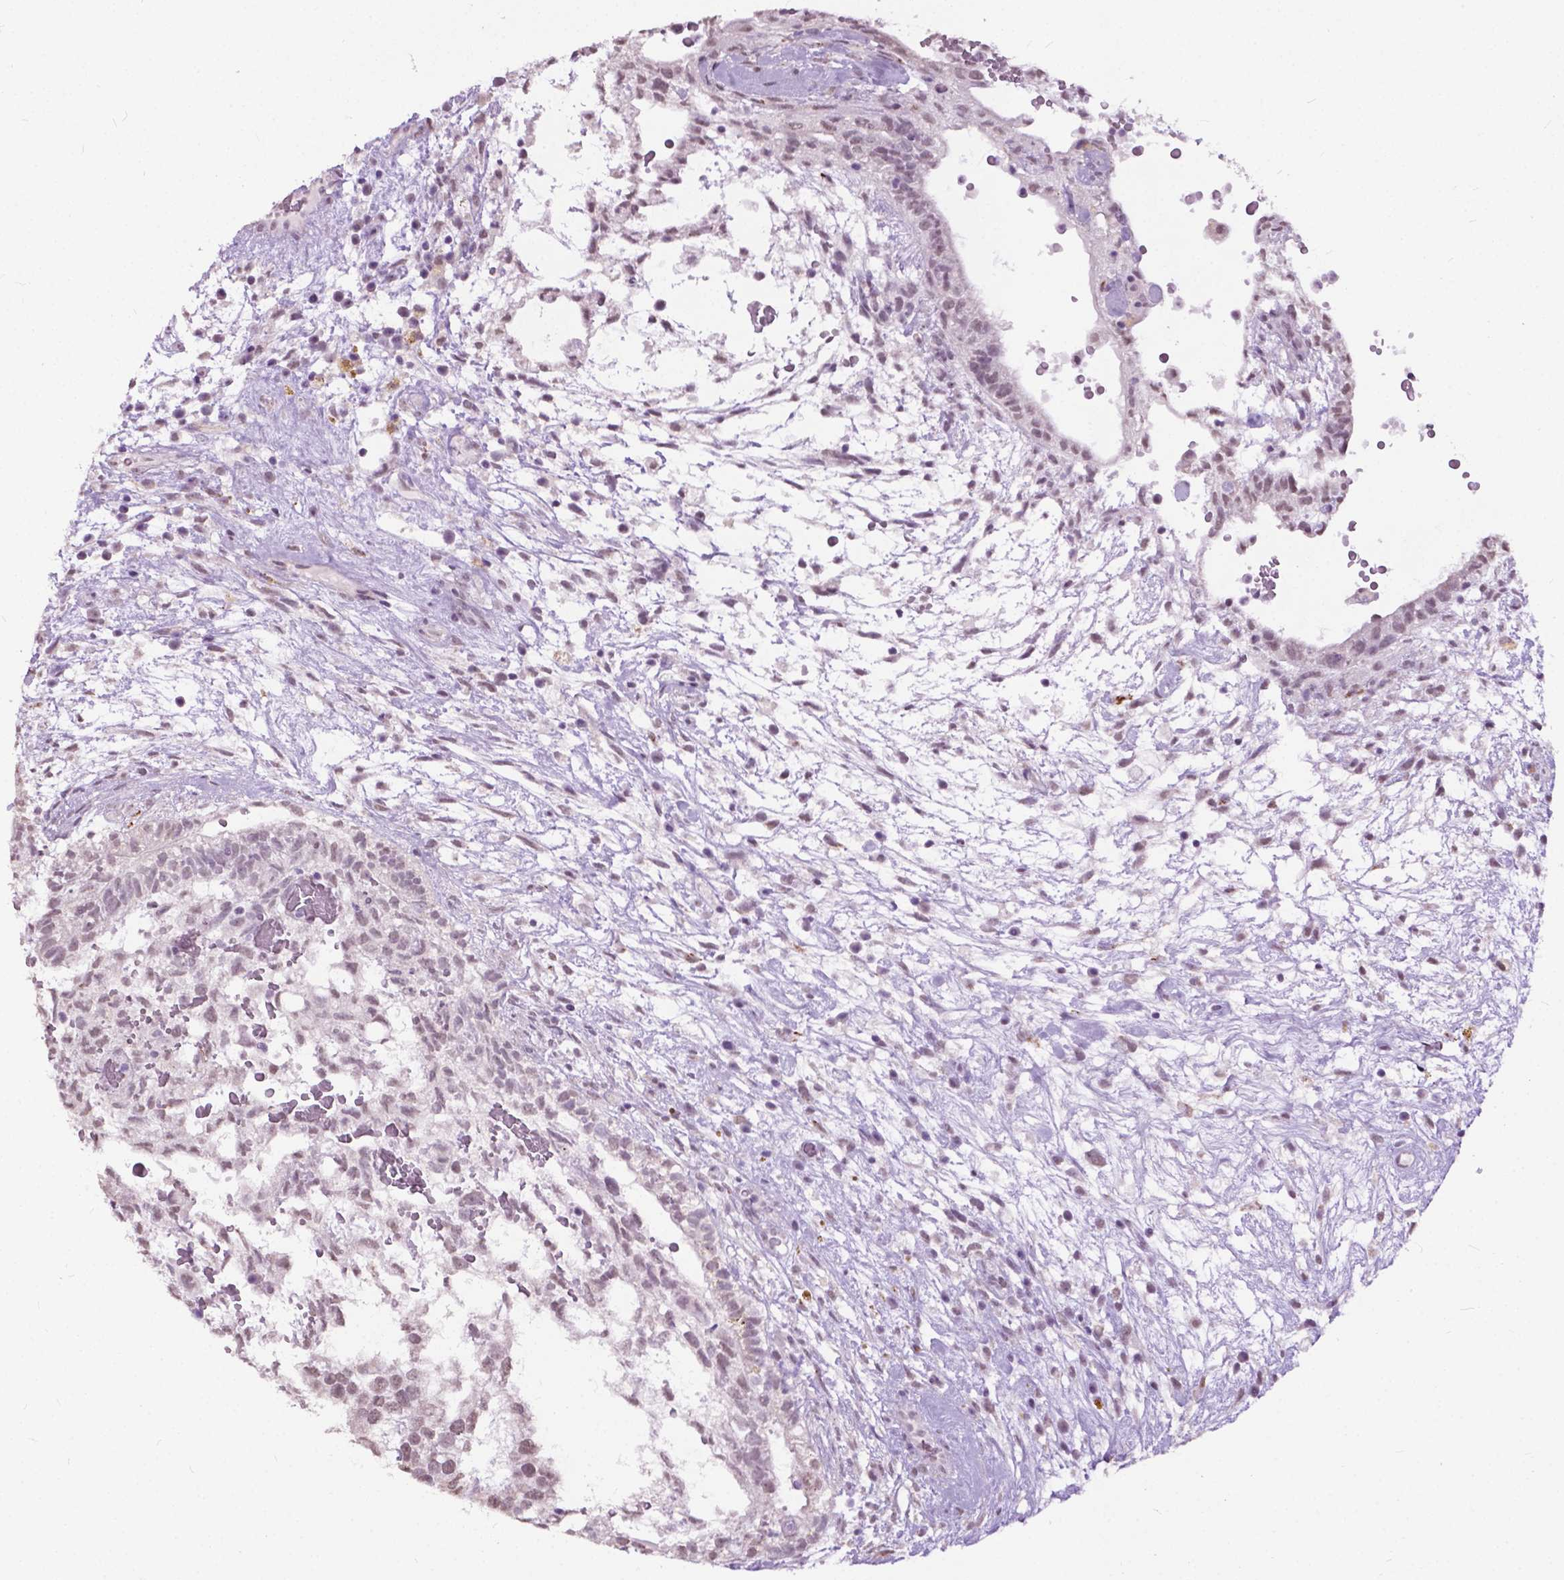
{"staining": {"intensity": "negative", "quantity": "none", "location": "none"}, "tissue": "testis cancer", "cell_type": "Tumor cells", "image_type": "cancer", "snomed": [{"axis": "morphology", "description": "Normal tissue, NOS"}, {"axis": "morphology", "description": "Carcinoma, Embryonal, NOS"}, {"axis": "topography", "description": "Testis"}], "caption": "Testis cancer (embryonal carcinoma) was stained to show a protein in brown. There is no significant positivity in tumor cells.", "gene": "GPR37L1", "patient": {"sex": "male", "age": 32}}